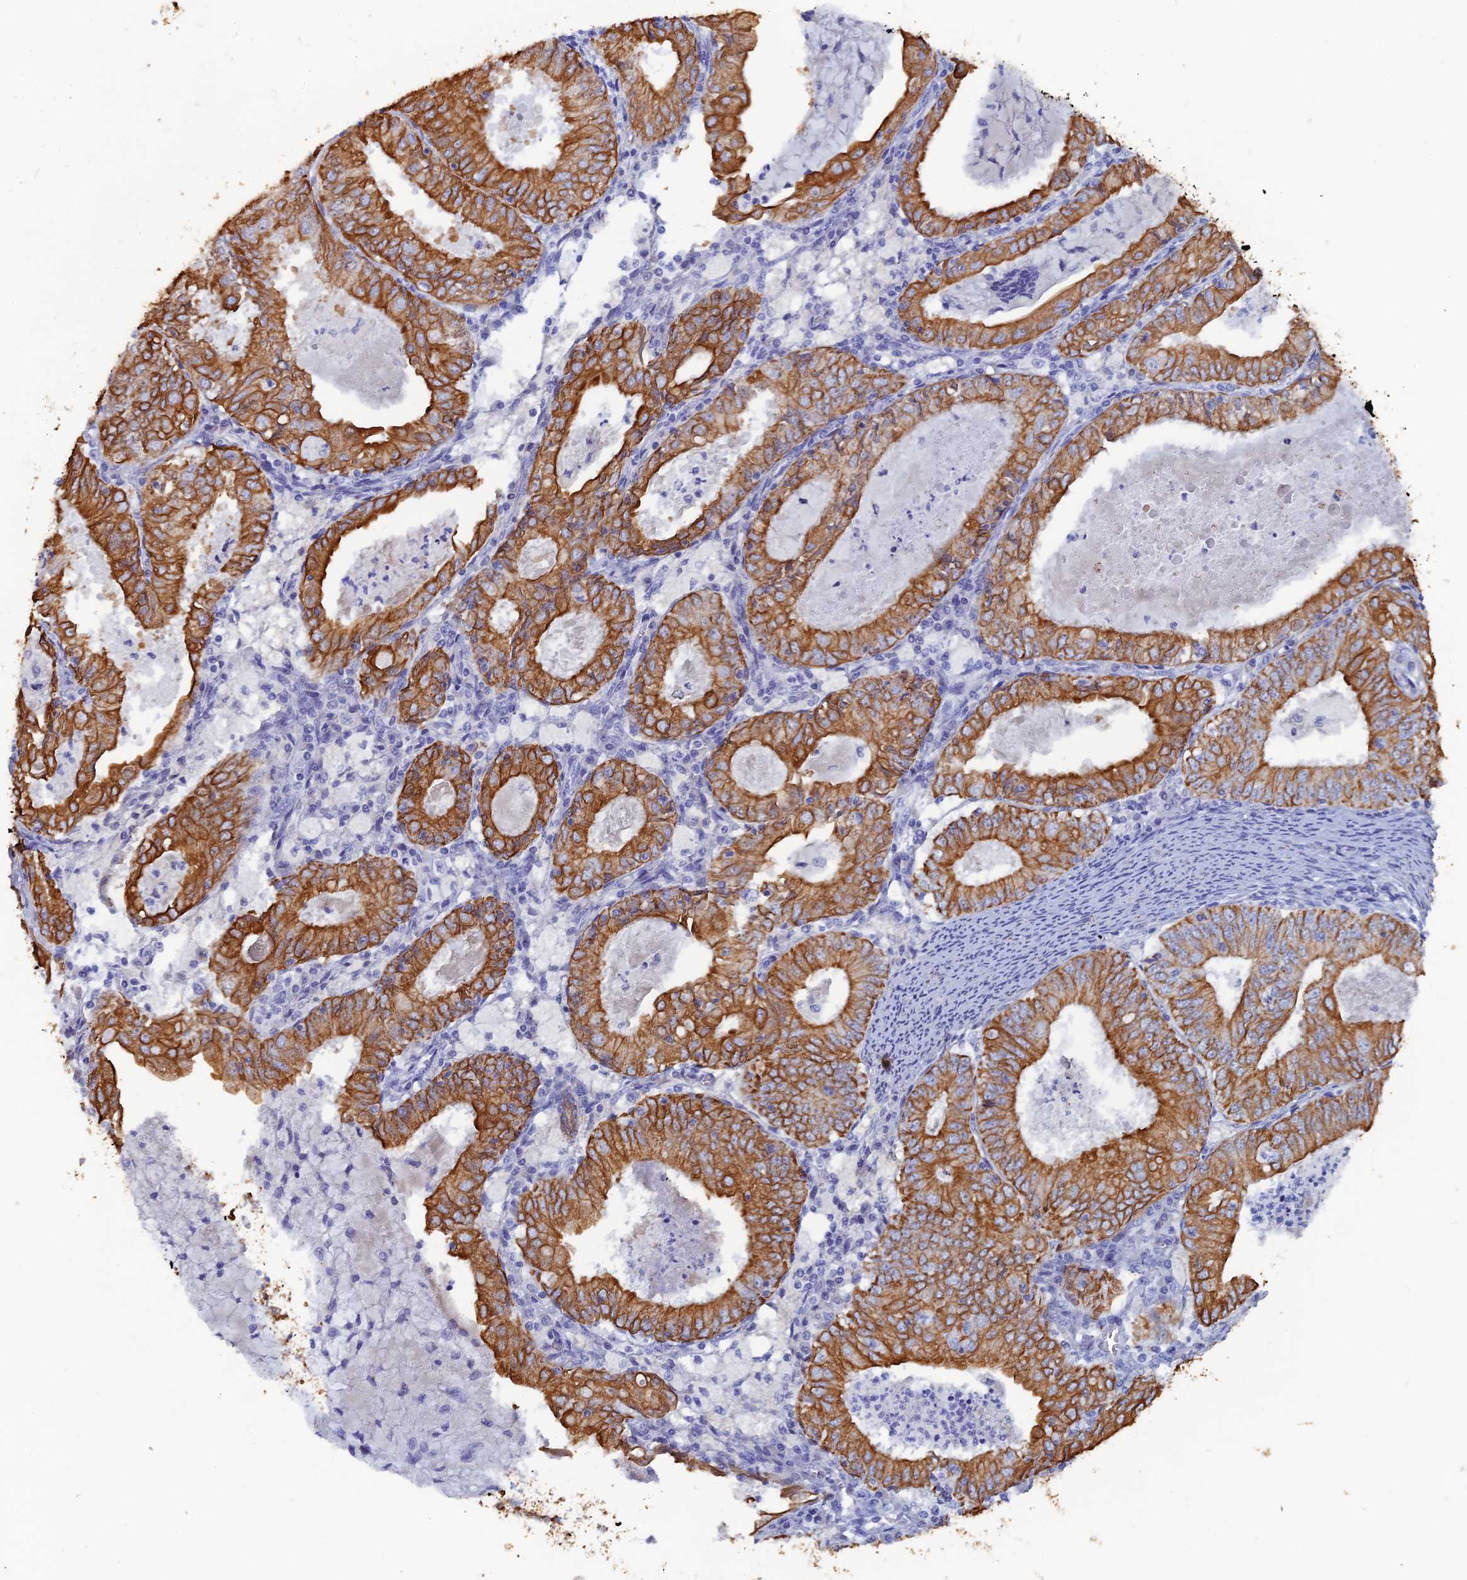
{"staining": {"intensity": "moderate", "quantity": ">75%", "location": "cytoplasmic/membranous"}, "tissue": "endometrial cancer", "cell_type": "Tumor cells", "image_type": "cancer", "snomed": [{"axis": "morphology", "description": "Adenocarcinoma, NOS"}, {"axis": "topography", "description": "Endometrium"}], "caption": "Immunohistochemistry (IHC) (DAB) staining of human adenocarcinoma (endometrial) exhibits moderate cytoplasmic/membranous protein expression in about >75% of tumor cells.", "gene": "SRFBP1", "patient": {"sex": "female", "age": 57}}